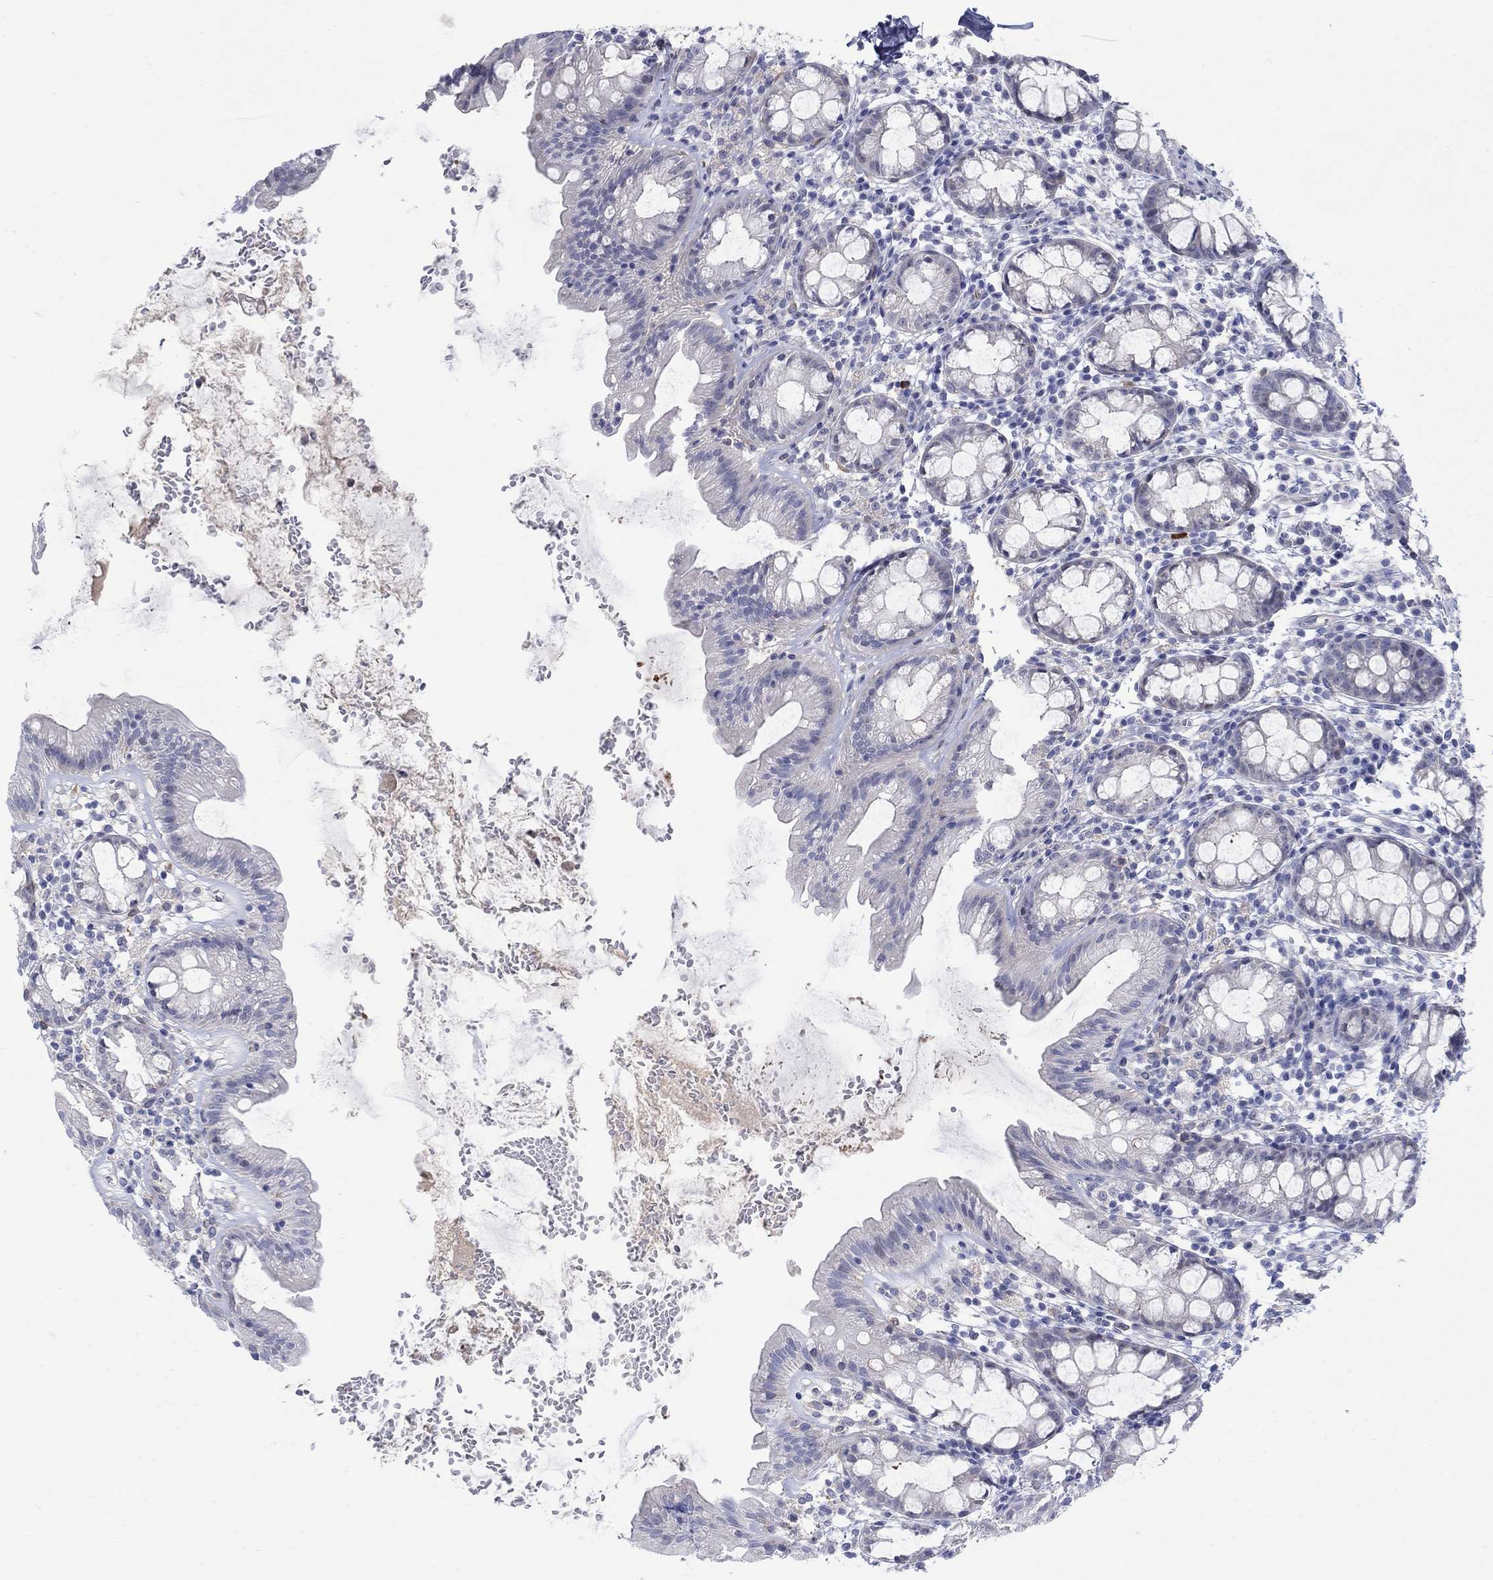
{"staining": {"intensity": "negative", "quantity": "none", "location": "none"}, "tissue": "rectum", "cell_type": "Glandular cells", "image_type": "normal", "snomed": [{"axis": "morphology", "description": "Normal tissue, NOS"}, {"axis": "topography", "description": "Rectum"}], "caption": "Human rectum stained for a protein using immunohistochemistry displays no expression in glandular cells.", "gene": "REEP2", "patient": {"sex": "male", "age": 57}}